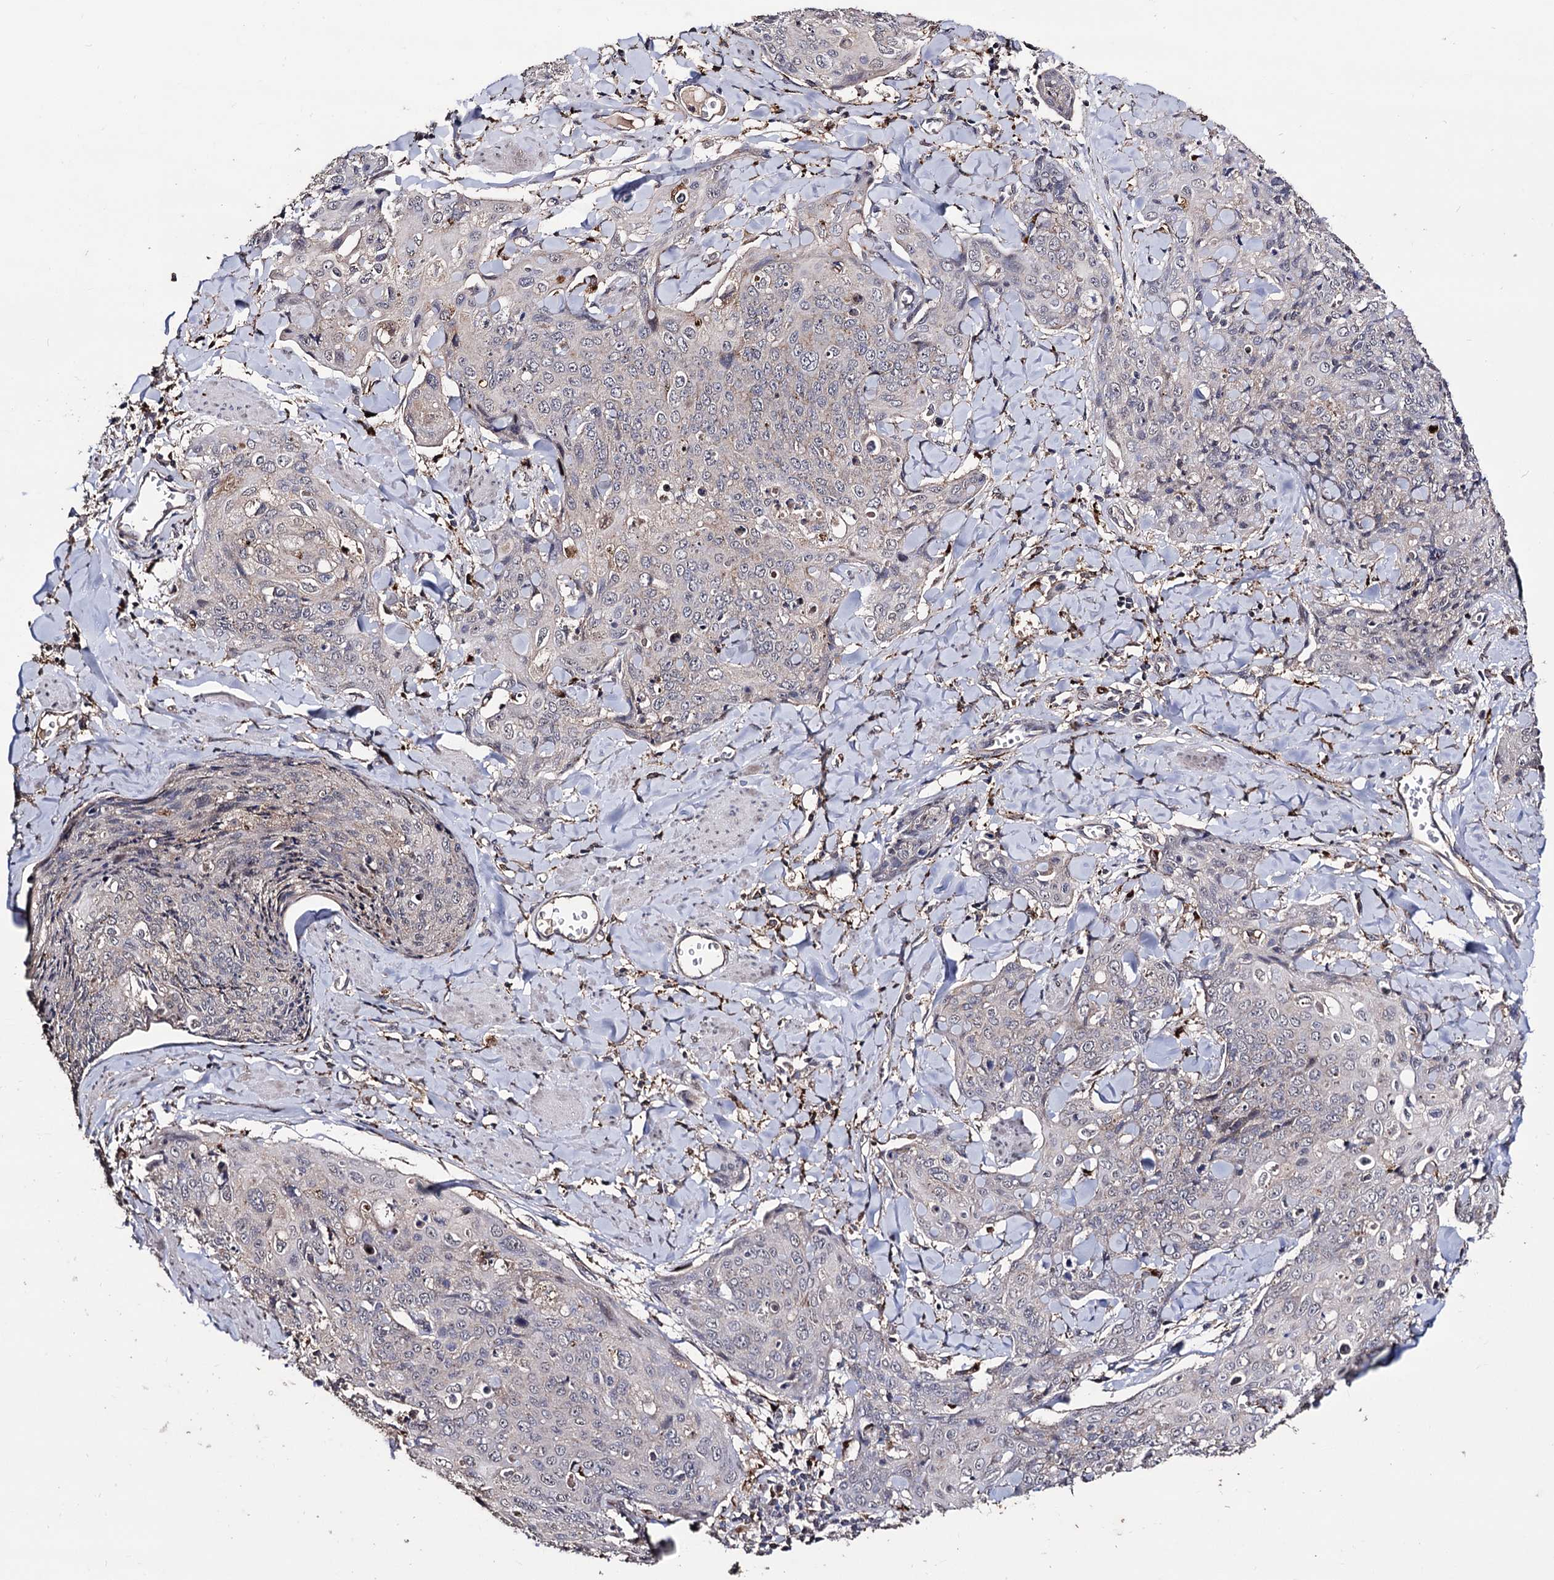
{"staining": {"intensity": "negative", "quantity": "none", "location": "none"}, "tissue": "skin cancer", "cell_type": "Tumor cells", "image_type": "cancer", "snomed": [{"axis": "morphology", "description": "Squamous cell carcinoma, NOS"}, {"axis": "topography", "description": "Skin"}, {"axis": "topography", "description": "Vulva"}], "caption": "Photomicrograph shows no significant protein staining in tumor cells of skin cancer.", "gene": "MICAL2", "patient": {"sex": "female", "age": 85}}